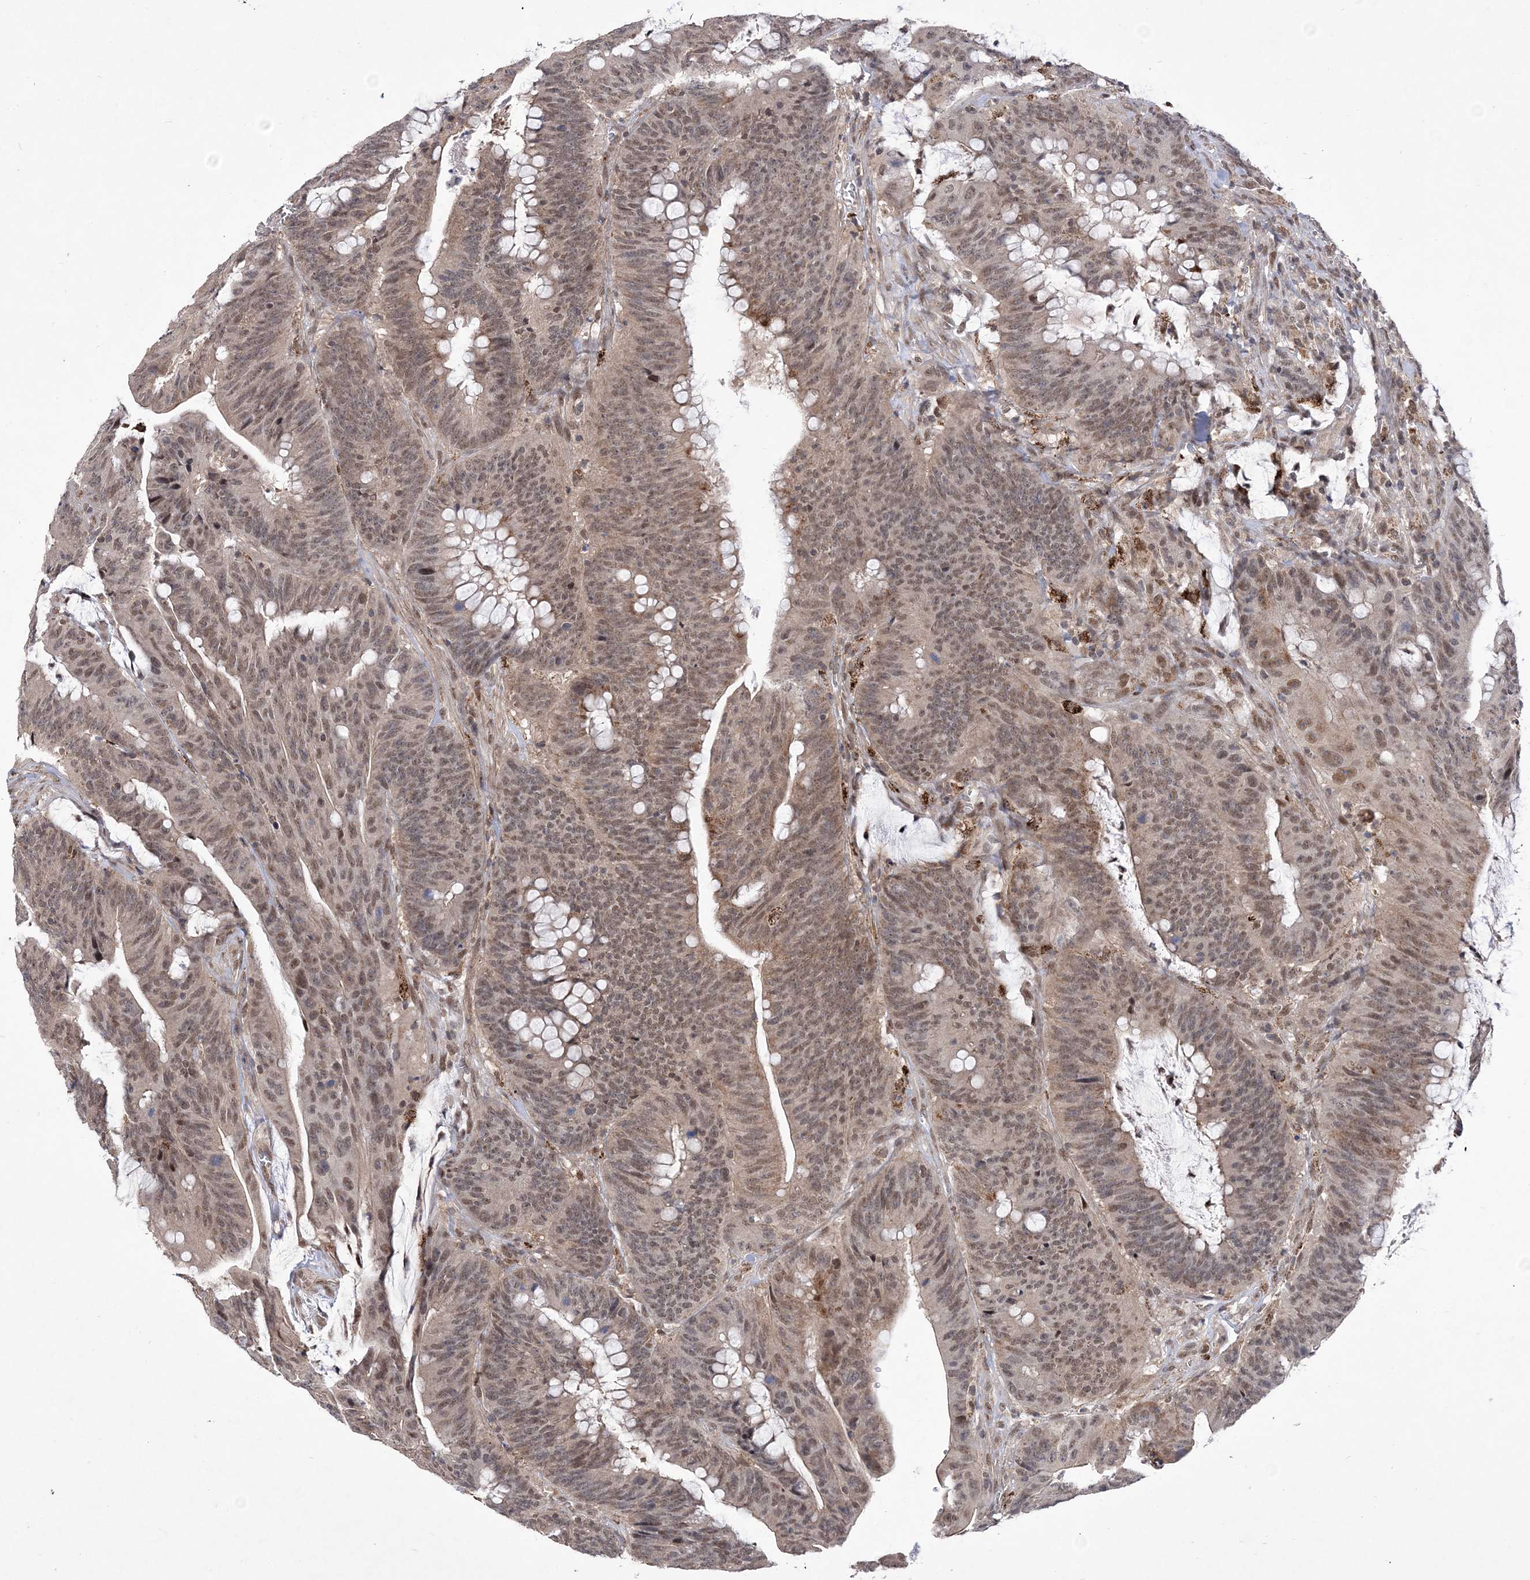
{"staining": {"intensity": "moderate", "quantity": ">75%", "location": "nuclear"}, "tissue": "colorectal cancer", "cell_type": "Tumor cells", "image_type": "cancer", "snomed": [{"axis": "morphology", "description": "Adenocarcinoma, NOS"}, {"axis": "topography", "description": "Colon"}], "caption": "Immunohistochemical staining of colorectal cancer (adenocarcinoma) displays medium levels of moderate nuclear protein positivity in approximately >75% of tumor cells.", "gene": "BOD1L1", "patient": {"sex": "male", "age": 45}}